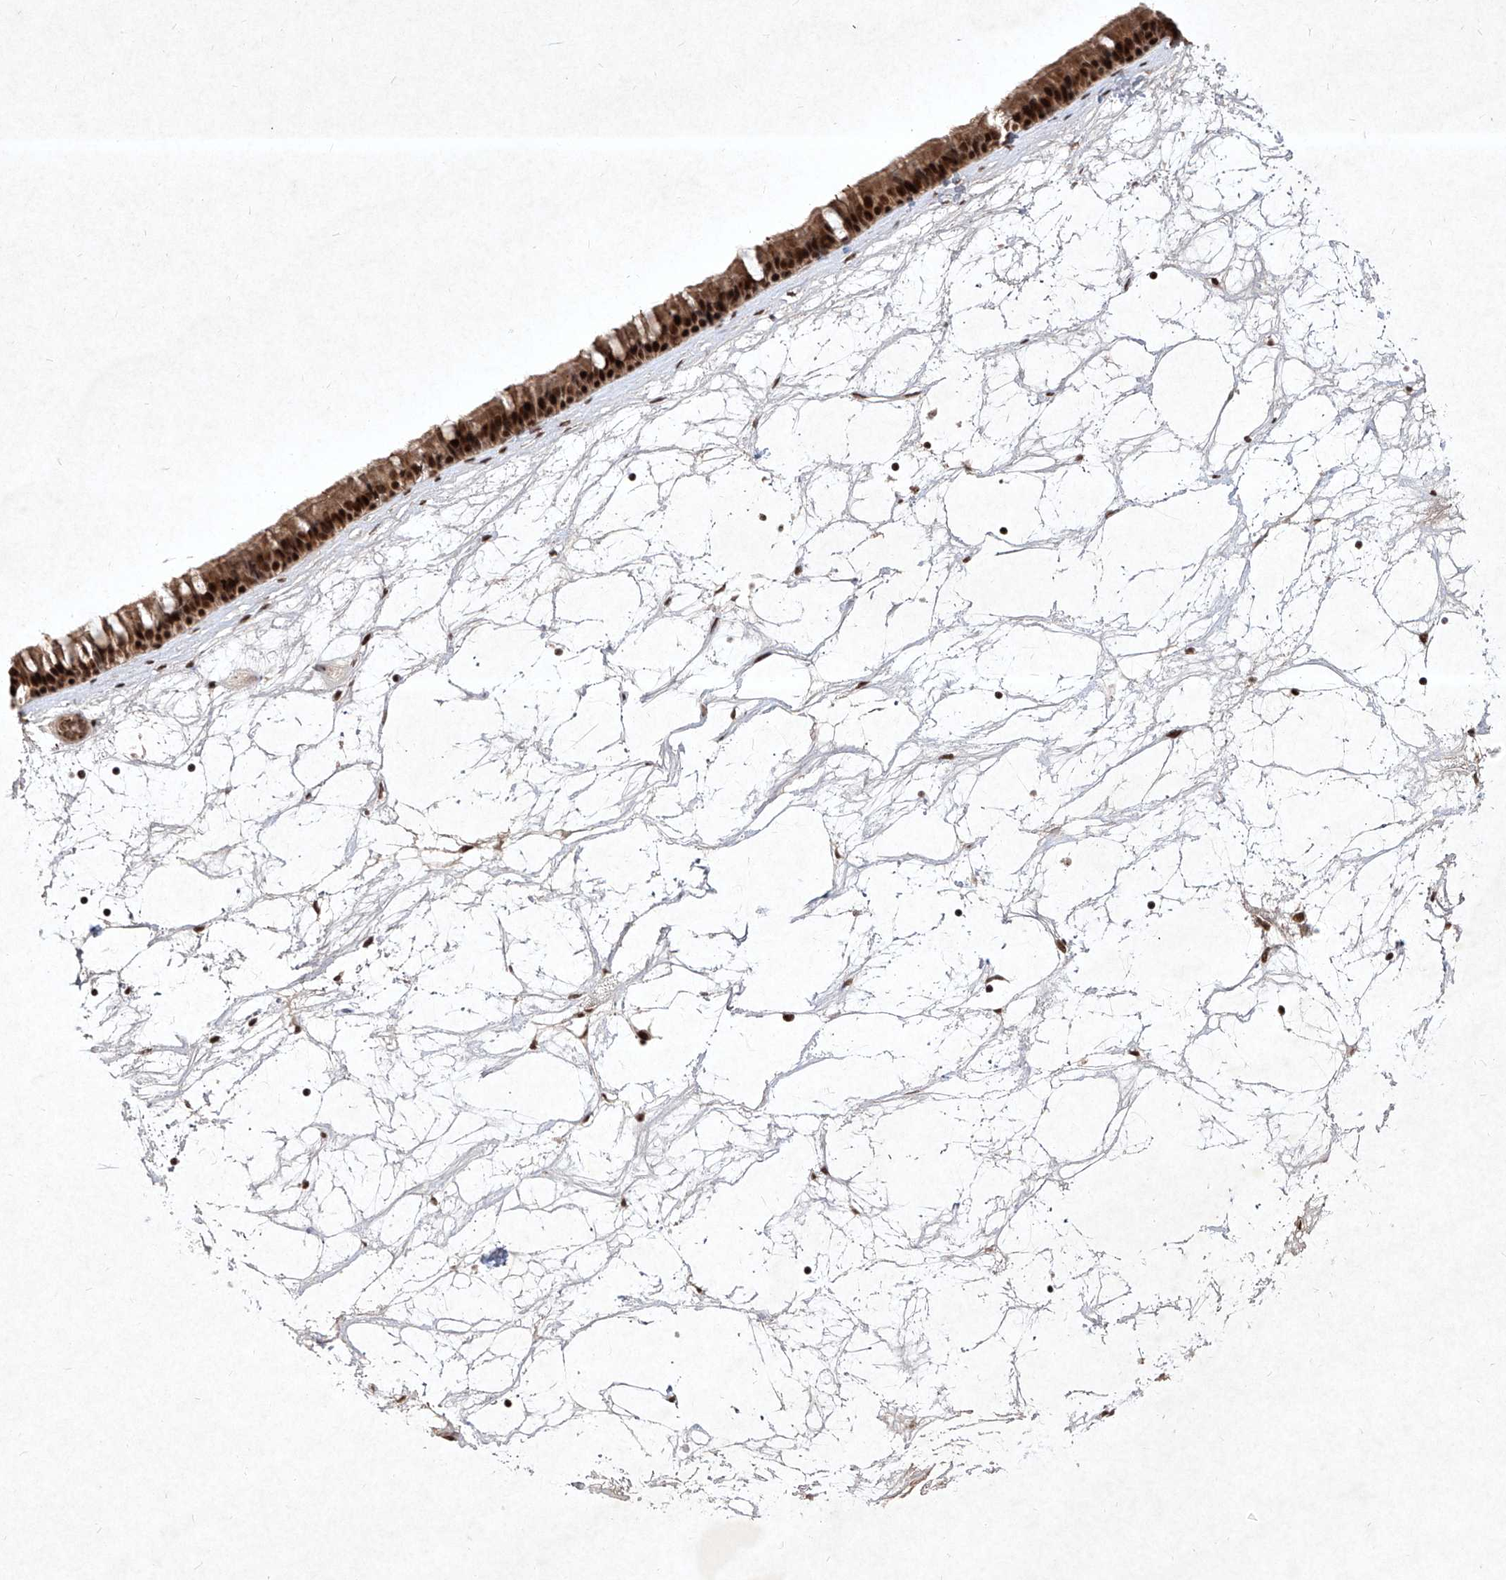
{"staining": {"intensity": "strong", "quantity": ">75%", "location": "cytoplasmic/membranous,nuclear"}, "tissue": "nasopharynx", "cell_type": "Respiratory epithelial cells", "image_type": "normal", "snomed": [{"axis": "morphology", "description": "Normal tissue, NOS"}, {"axis": "topography", "description": "Nasopharynx"}], "caption": "Immunohistochemistry (IHC) (DAB) staining of benign human nasopharynx shows strong cytoplasmic/membranous,nuclear protein staining in about >75% of respiratory epithelial cells. (IHC, brightfield microscopy, high magnification).", "gene": "IRF2", "patient": {"sex": "male", "age": 64}}